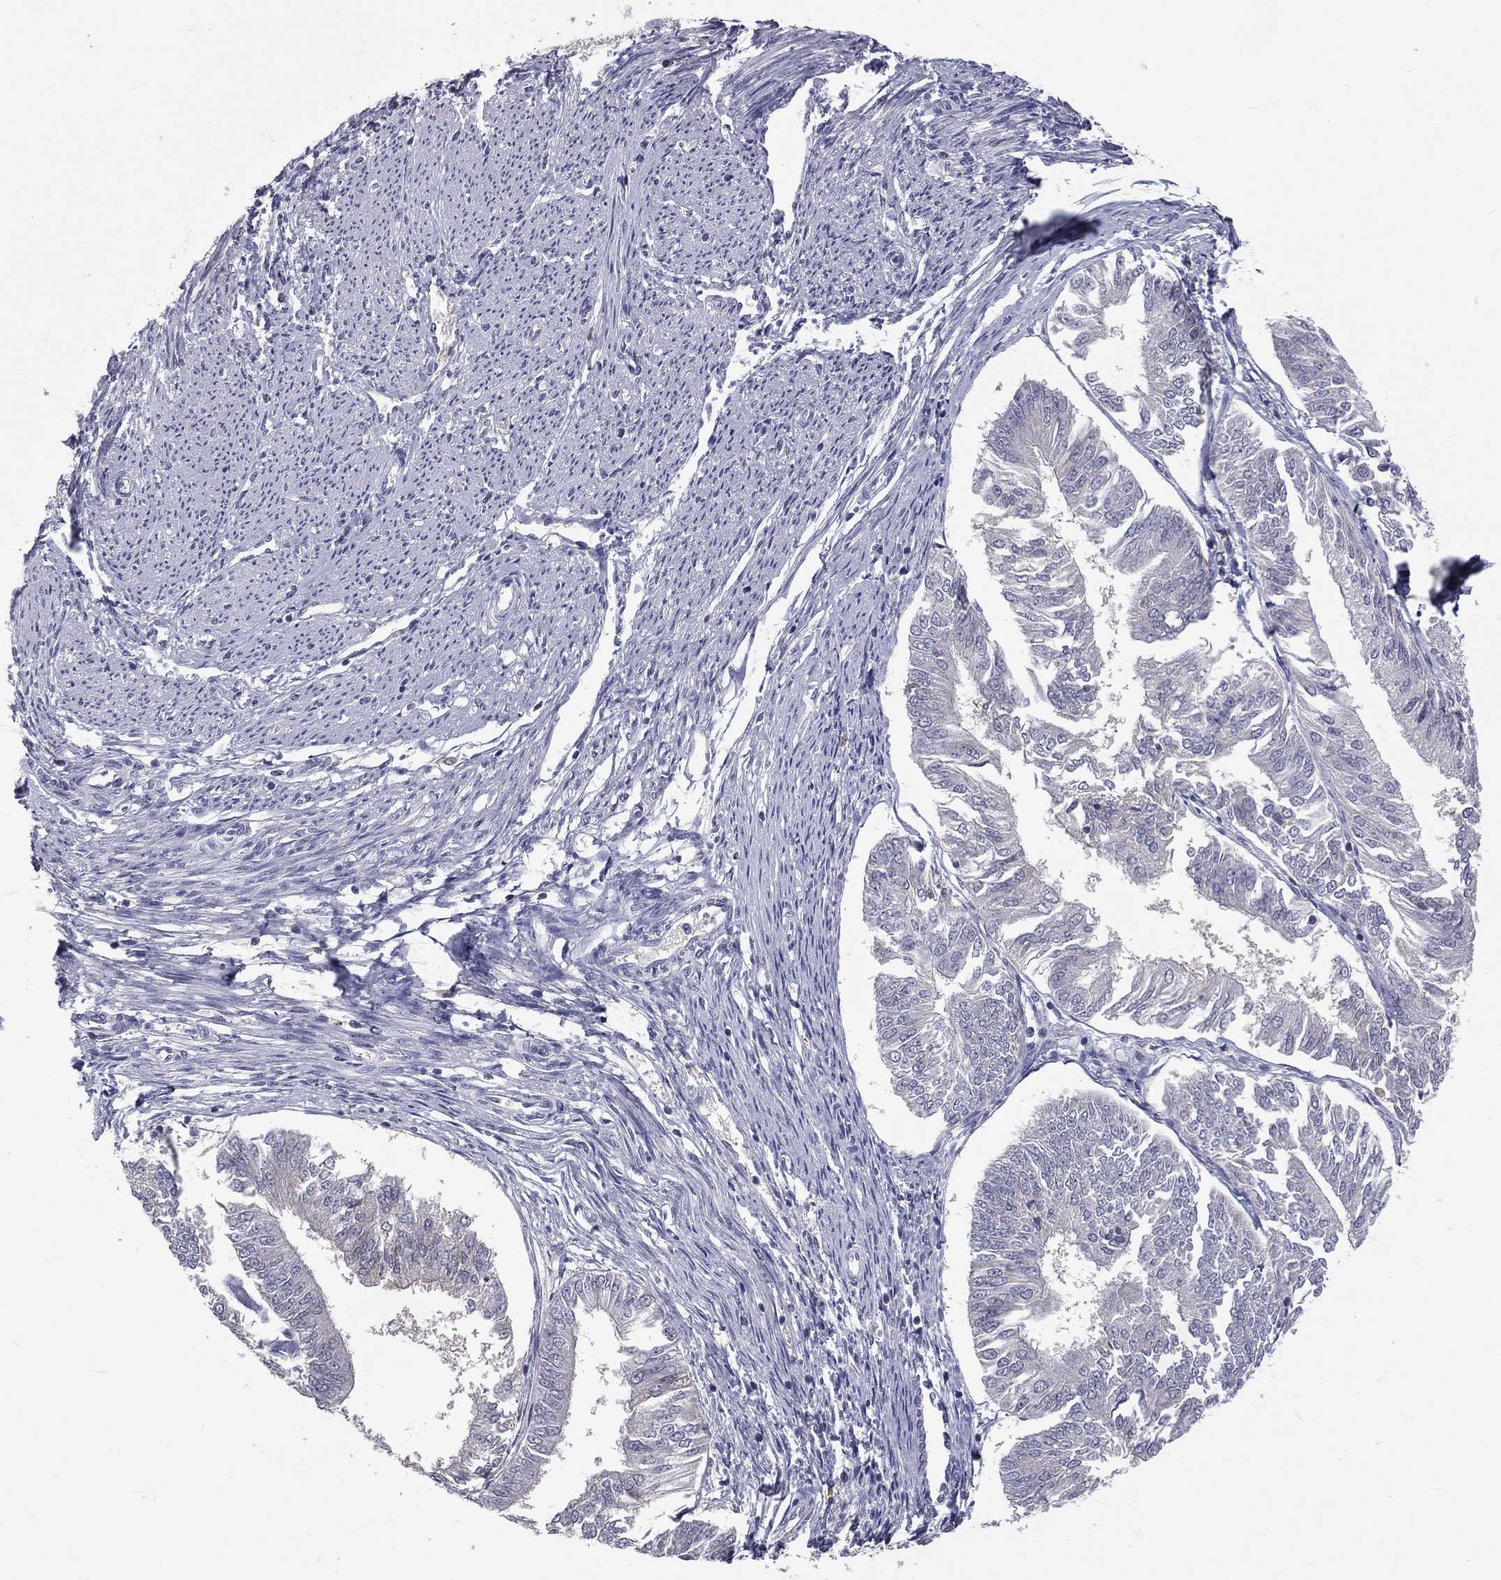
{"staining": {"intensity": "negative", "quantity": "none", "location": "none"}, "tissue": "endometrial cancer", "cell_type": "Tumor cells", "image_type": "cancer", "snomed": [{"axis": "morphology", "description": "Adenocarcinoma, NOS"}, {"axis": "topography", "description": "Endometrium"}], "caption": "Human adenocarcinoma (endometrial) stained for a protein using immunohistochemistry (IHC) reveals no staining in tumor cells.", "gene": "DSG4", "patient": {"sex": "female", "age": 58}}